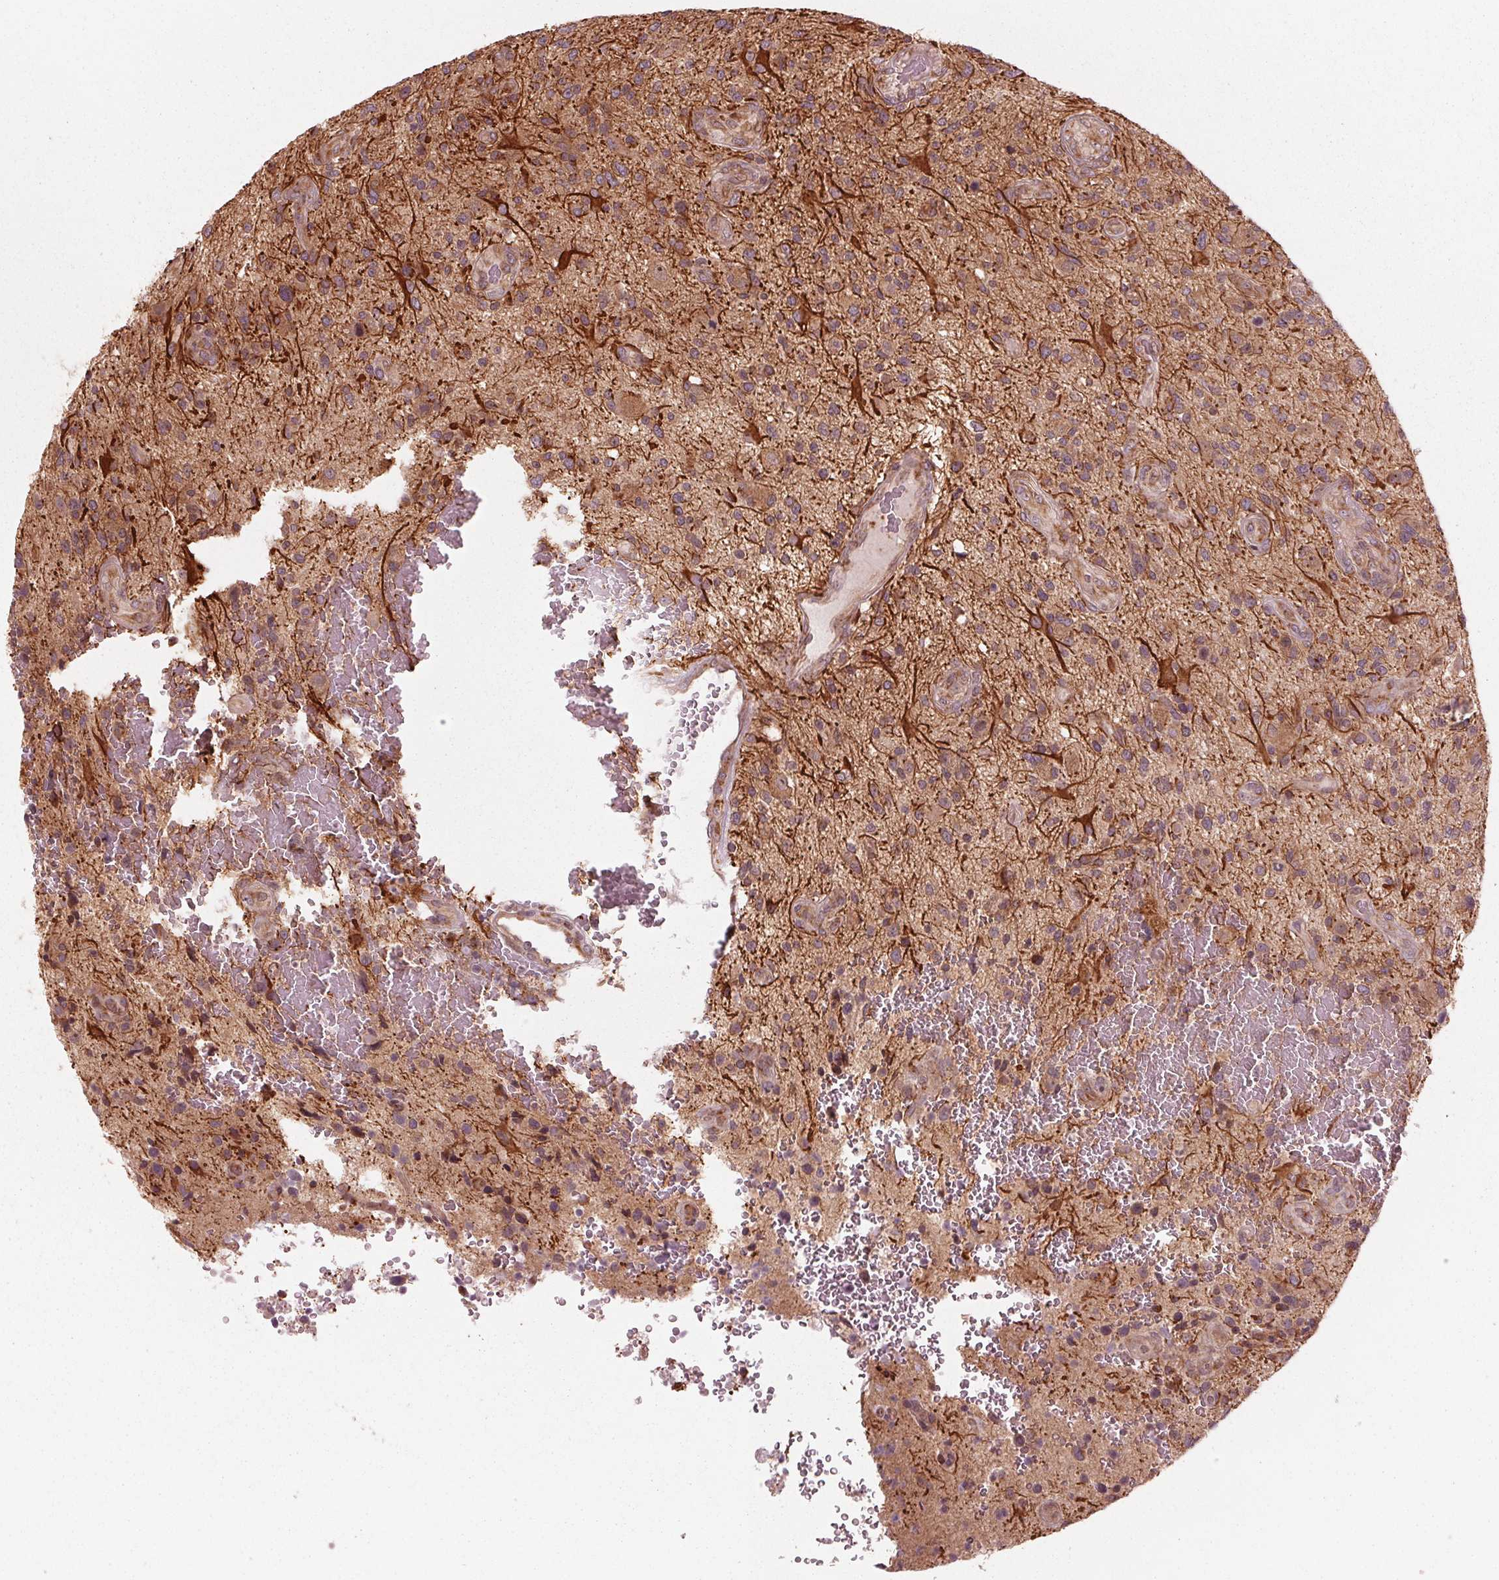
{"staining": {"intensity": "weak", "quantity": ">75%", "location": "cytoplasmic/membranous"}, "tissue": "glioma", "cell_type": "Tumor cells", "image_type": "cancer", "snomed": [{"axis": "morphology", "description": "Glioma, malignant, High grade"}, {"axis": "topography", "description": "Brain"}], "caption": "Tumor cells show weak cytoplasmic/membranous positivity in about >75% of cells in high-grade glioma (malignant).", "gene": "CMIP", "patient": {"sex": "male", "age": 47}}